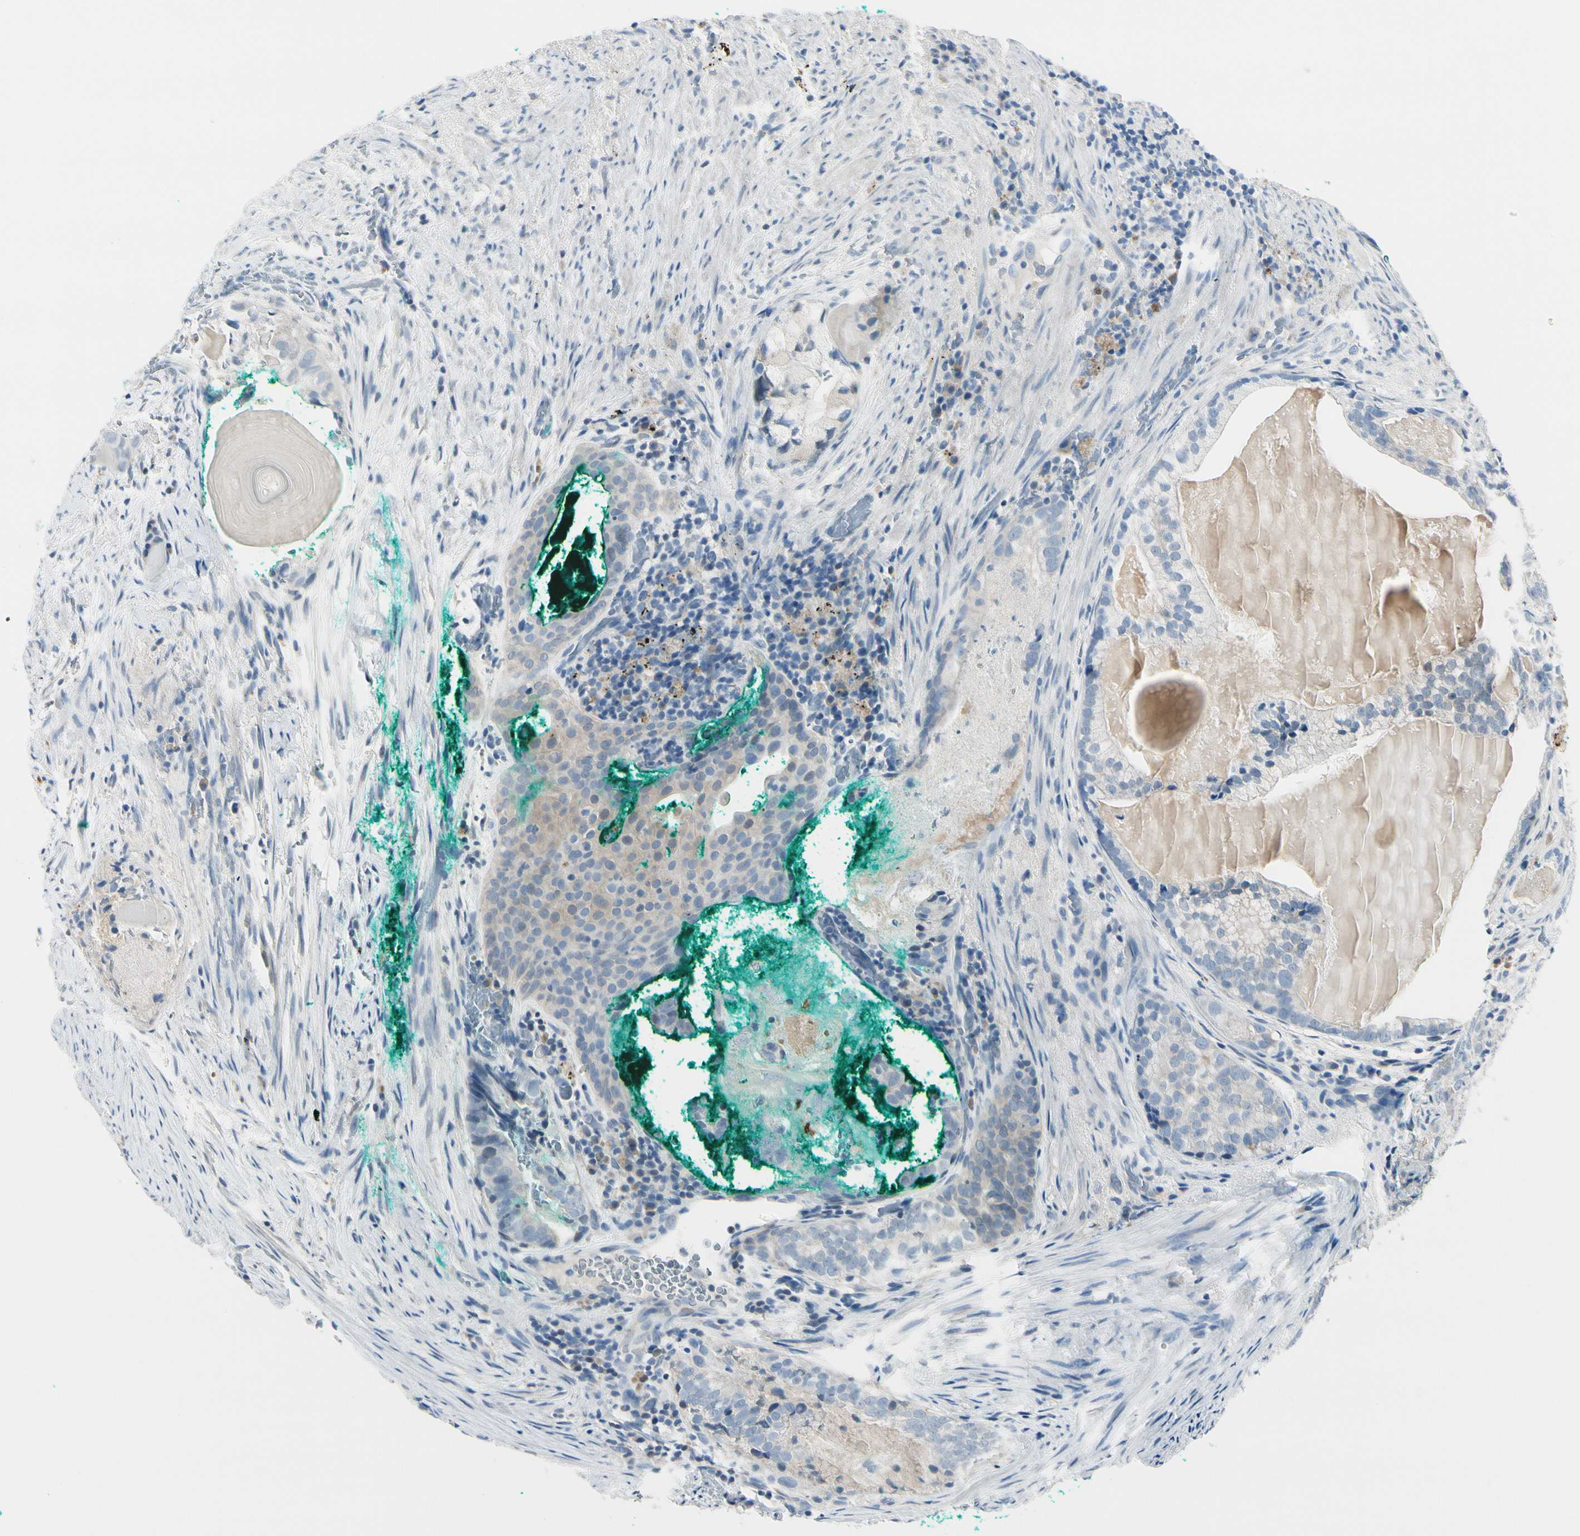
{"staining": {"intensity": "negative", "quantity": "none", "location": "none"}, "tissue": "prostate cancer", "cell_type": "Tumor cells", "image_type": "cancer", "snomed": [{"axis": "morphology", "description": "Adenocarcinoma, High grade"}, {"axis": "topography", "description": "Prostate"}], "caption": "The immunohistochemistry histopathology image has no significant expression in tumor cells of adenocarcinoma (high-grade) (prostate) tissue.", "gene": "PEBP1", "patient": {"sex": "male", "age": 66}}